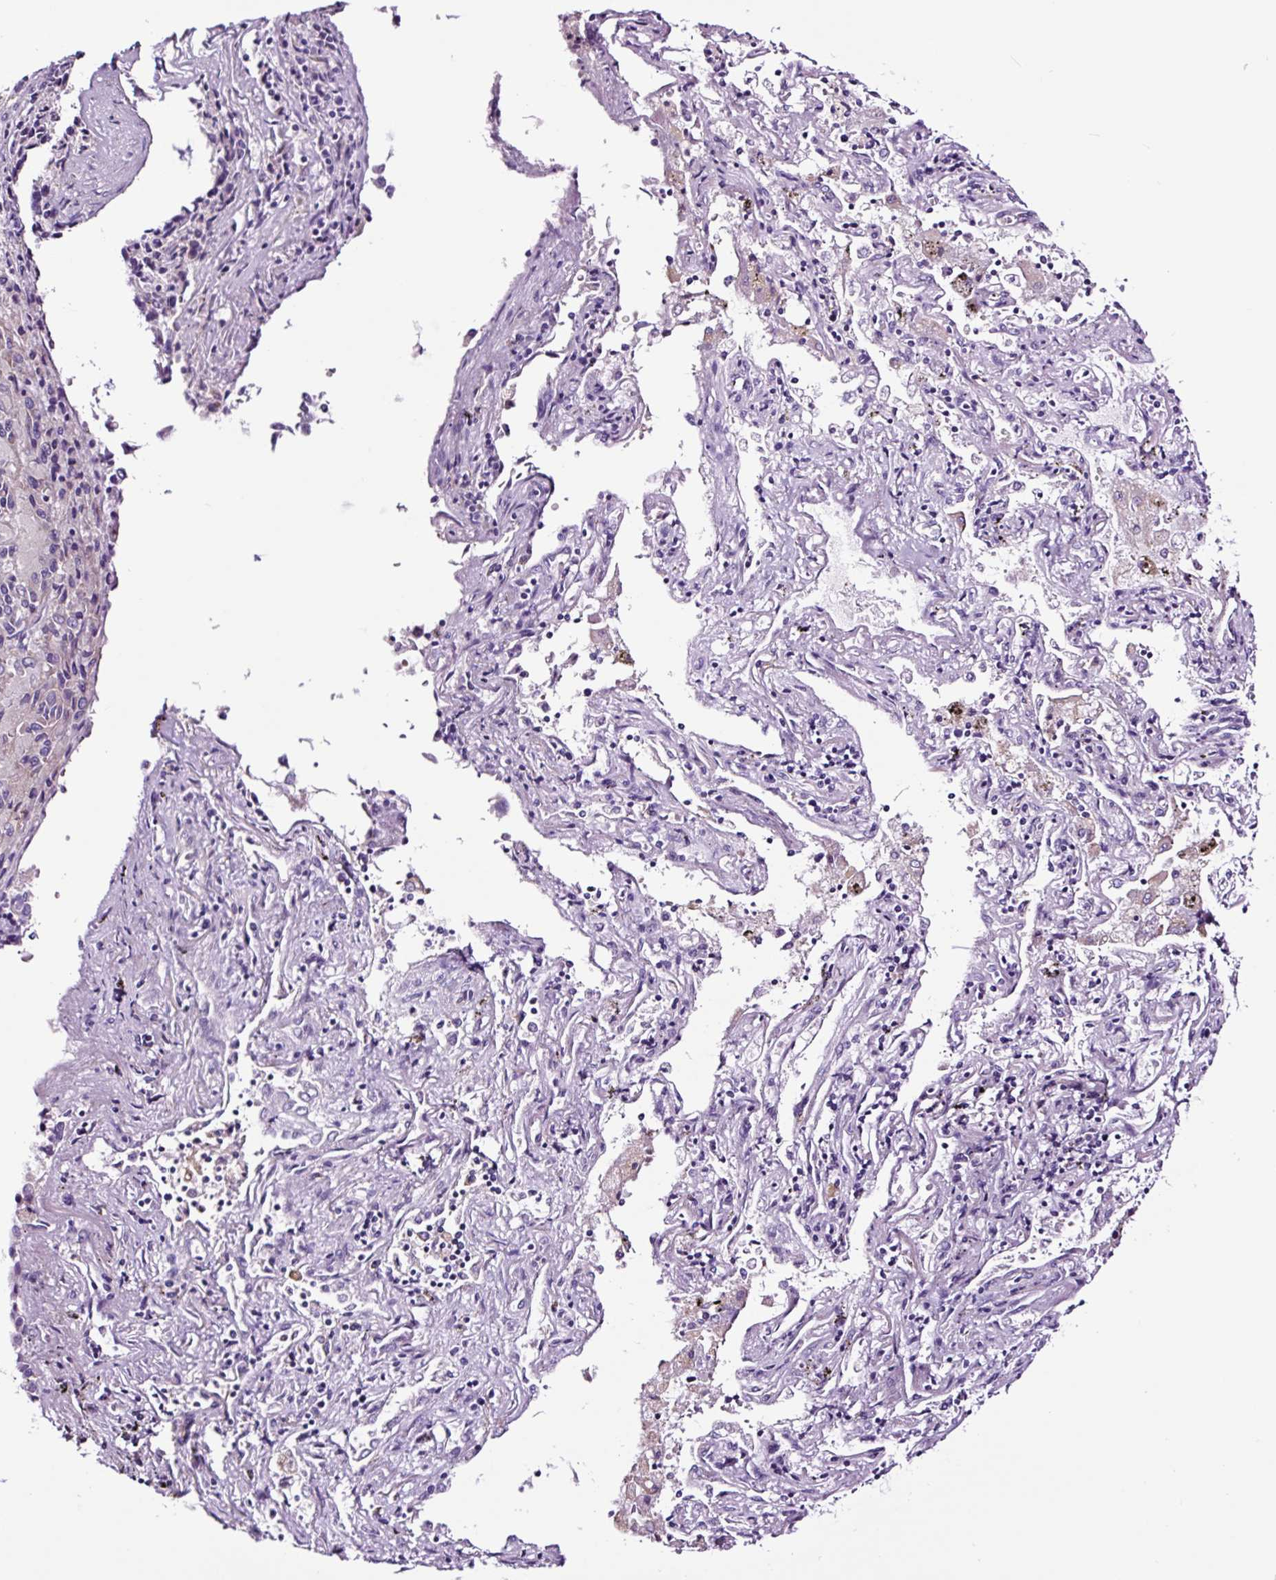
{"staining": {"intensity": "negative", "quantity": "none", "location": "none"}, "tissue": "melanoma", "cell_type": "Tumor cells", "image_type": "cancer", "snomed": [{"axis": "morphology", "description": "Malignant melanoma, Metastatic site"}, {"axis": "topography", "description": "Lung"}], "caption": "Human melanoma stained for a protein using IHC displays no positivity in tumor cells.", "gene": "FBXL7", "patient": {"sex": "male", "age": 64}}